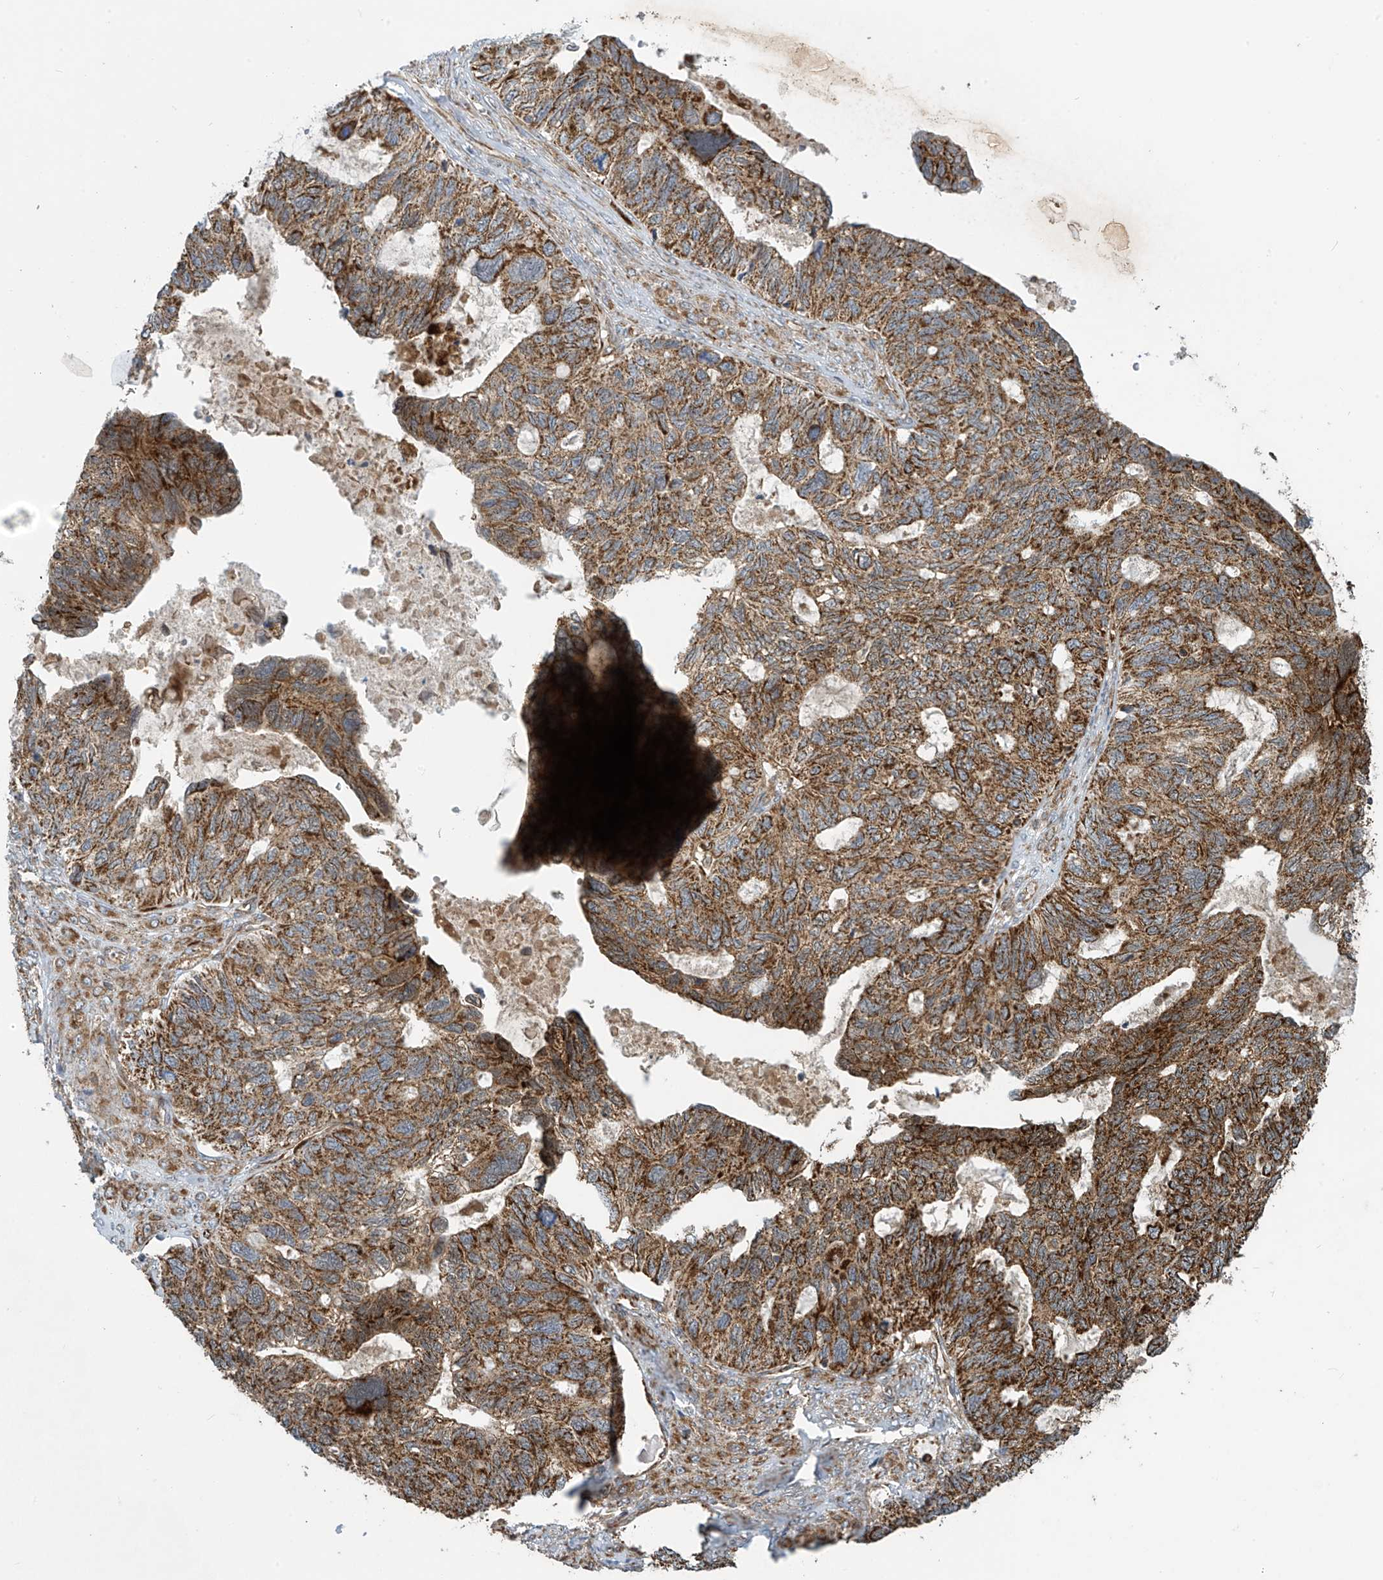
{"staining": {"intensity": "strong", "quantity": ">75%", "location": "cytoplasmic/membranous"}, "tissue": "ovarian cancer", "cell_type": "Tumor cells", "image_type": "cancer", "snomed": [{"axis": "morphology", "description": "Cystadenocarcinoma, serous, NOS"}, {"axis": "topography", "description": "Ovary"}], "caption": "Immunohistochemistry (IHC) micrograph of human ovarian serous cystadenocarcinoma stained for a protein (brown), which reveals high levels of strong cytoplasmic/membranous staining in about >75% of tumor cells.", "gene": "METTL6", "patient": {"sex": "female", "age": 79}}